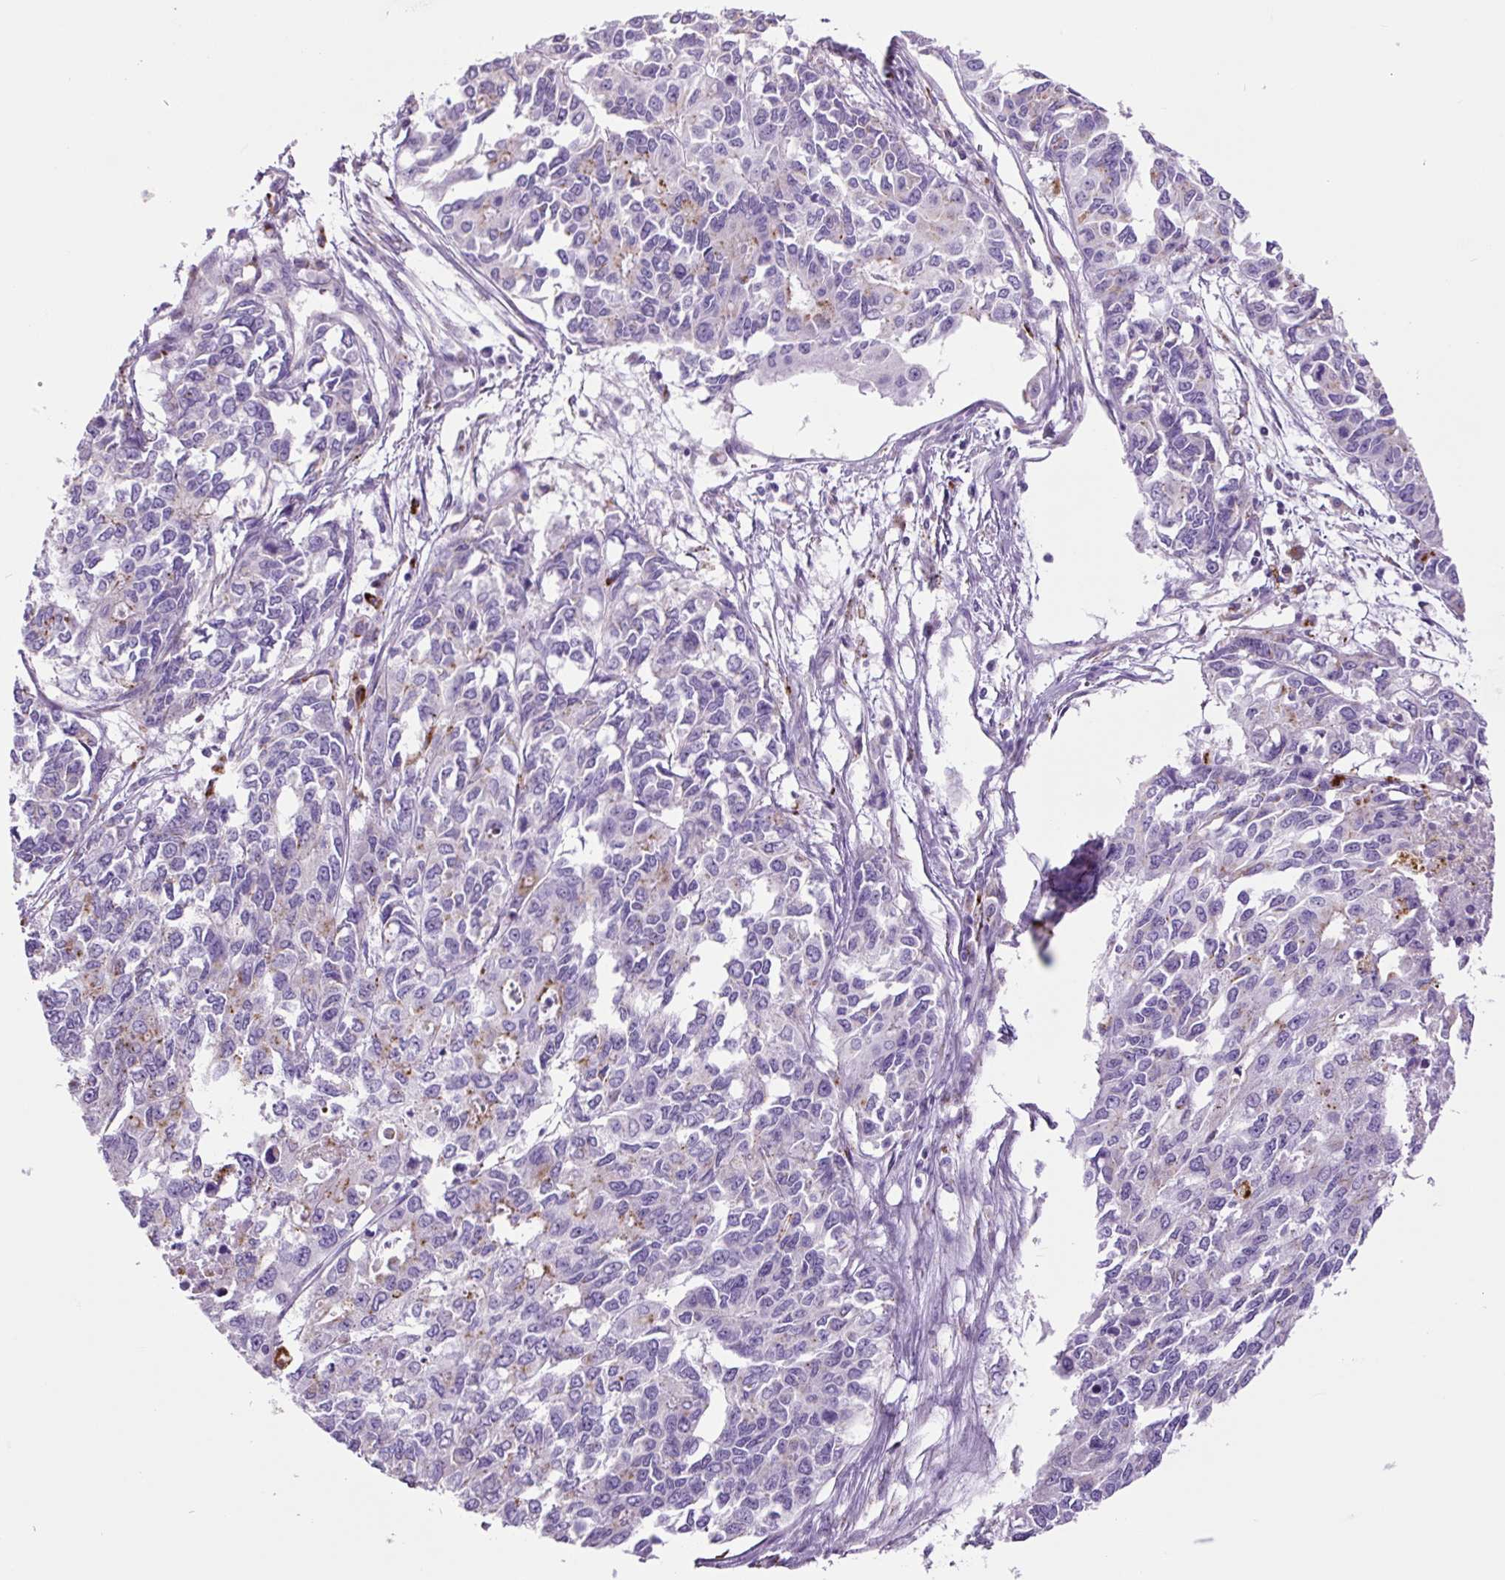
{"staining": {"intensity": "negative", "quantity": "none", "location": "none"}, "tissue": "endometrial cancer", "cell_type": "Tumor cells", "image_type": "cancer", "snomed": [{"axis": "morphology", "description": "Adenocarcinoma, NOS"}, {"axis": "topography", "description": "Uterus"}], "caption": "This is a micrograph of immunohistochemistry staining of endometrial cancer (adenocarcinoma), which shows no staining in tumor cells.", "gene": "LCN10", "patient": {"sex": "female", "age": 79}}